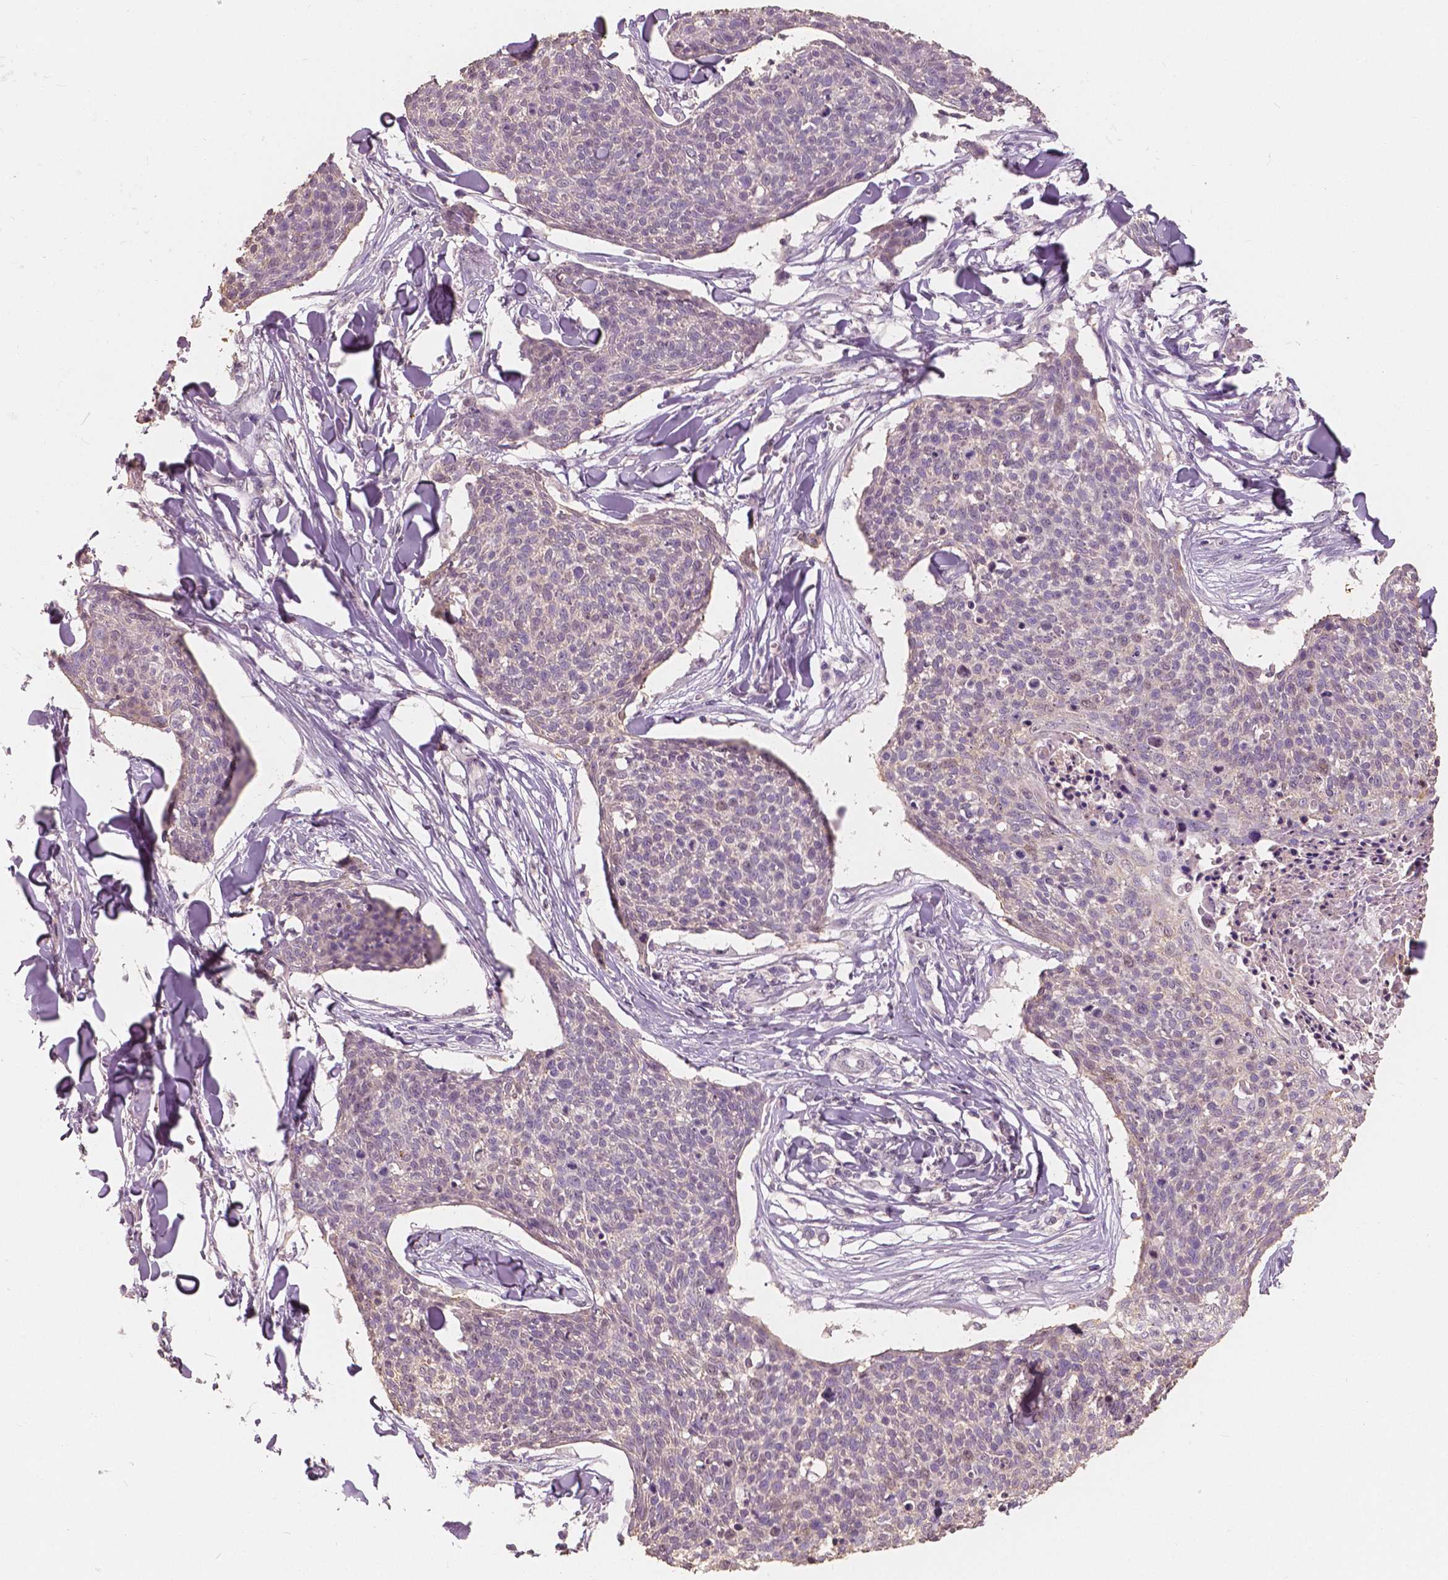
{"staining": {"intensity": "negative", "quantity": "none", "location": "none"}, "tissue": "skin cancer", "cell_type": "Tumor cells", "image_type": "cancer", "snomed": [{"axis": "morphology", "description": "Squamous cell carcinoma, NOS"}, {"axis": "topography", "description": "Skin"}, {"axis": "topography", "description": "Vulva"}], "caption": "Tumor cells show no significant positivity in skin cancer. The staining was performed using DAB (3,3'-diaminobenzidine) to visualize the protein expression in brown, while the nuclei were stained in blue with hematoxylin (Magnification: 20x).", "gene": "SAT2", "patient": {"sex": "female", "age": 75}}